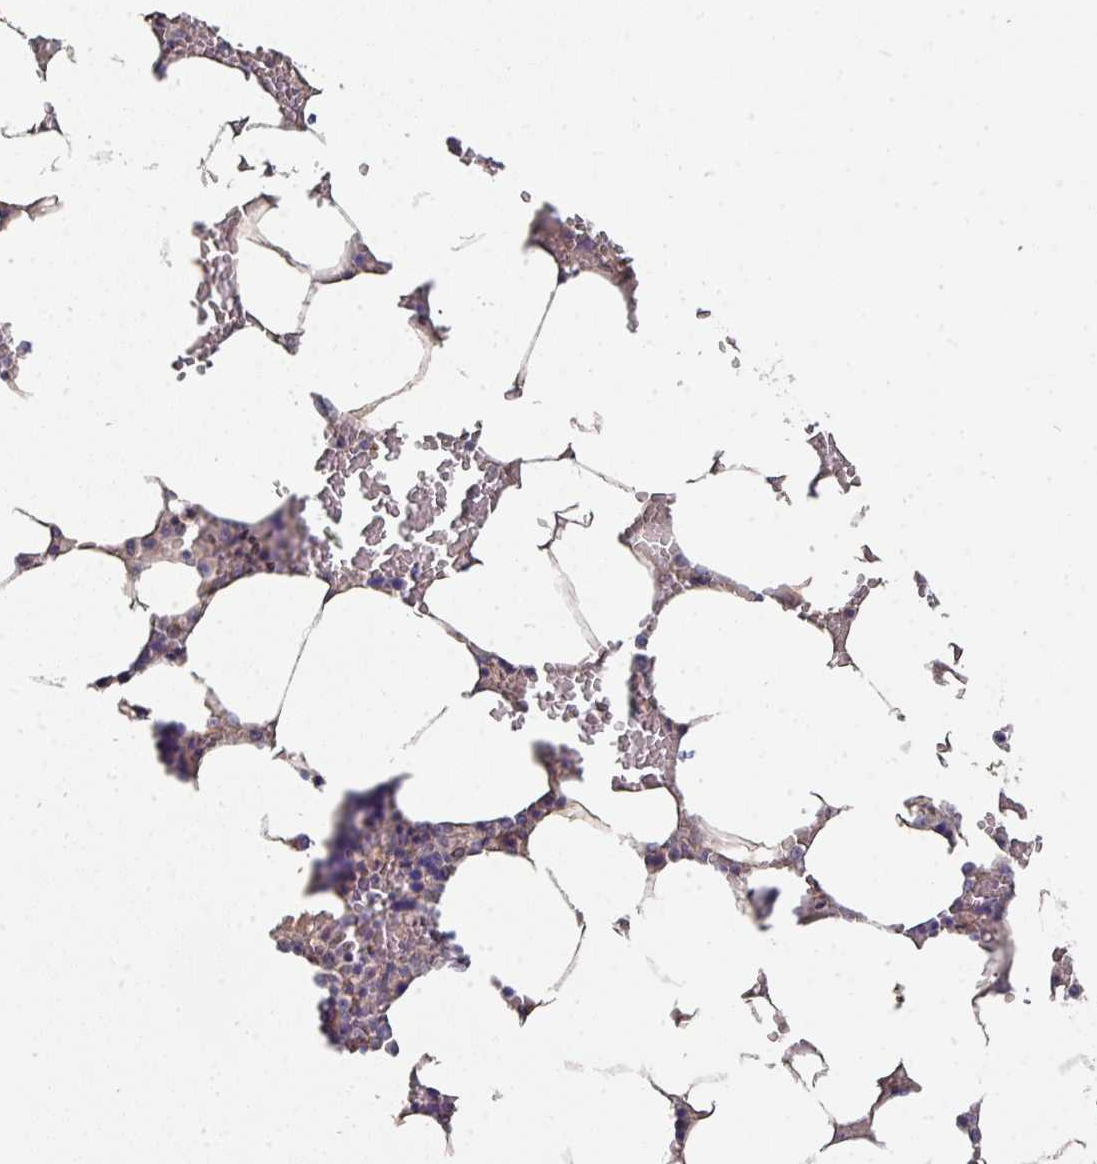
{"staining": {"intensity": "negative", "quantity": "none", "location": "none"}, "tissue": "bone marrow", "cell_type": "Hematopoietic cells", "image_type": "normal", "snomed": [{"axis": "morphology", "description": "Normal tissue, NOS"}, {"axis": "topography", "description": "Bone marrow"}], "caption": "This is a photomicrograph of immunohistochemistry (IHC) staining of unremarkable bone marrow, which shows no positivity in hematopoietic cells.", "gene": "DCAF12L1", "patient": {"sex": "male", "age": 64}}